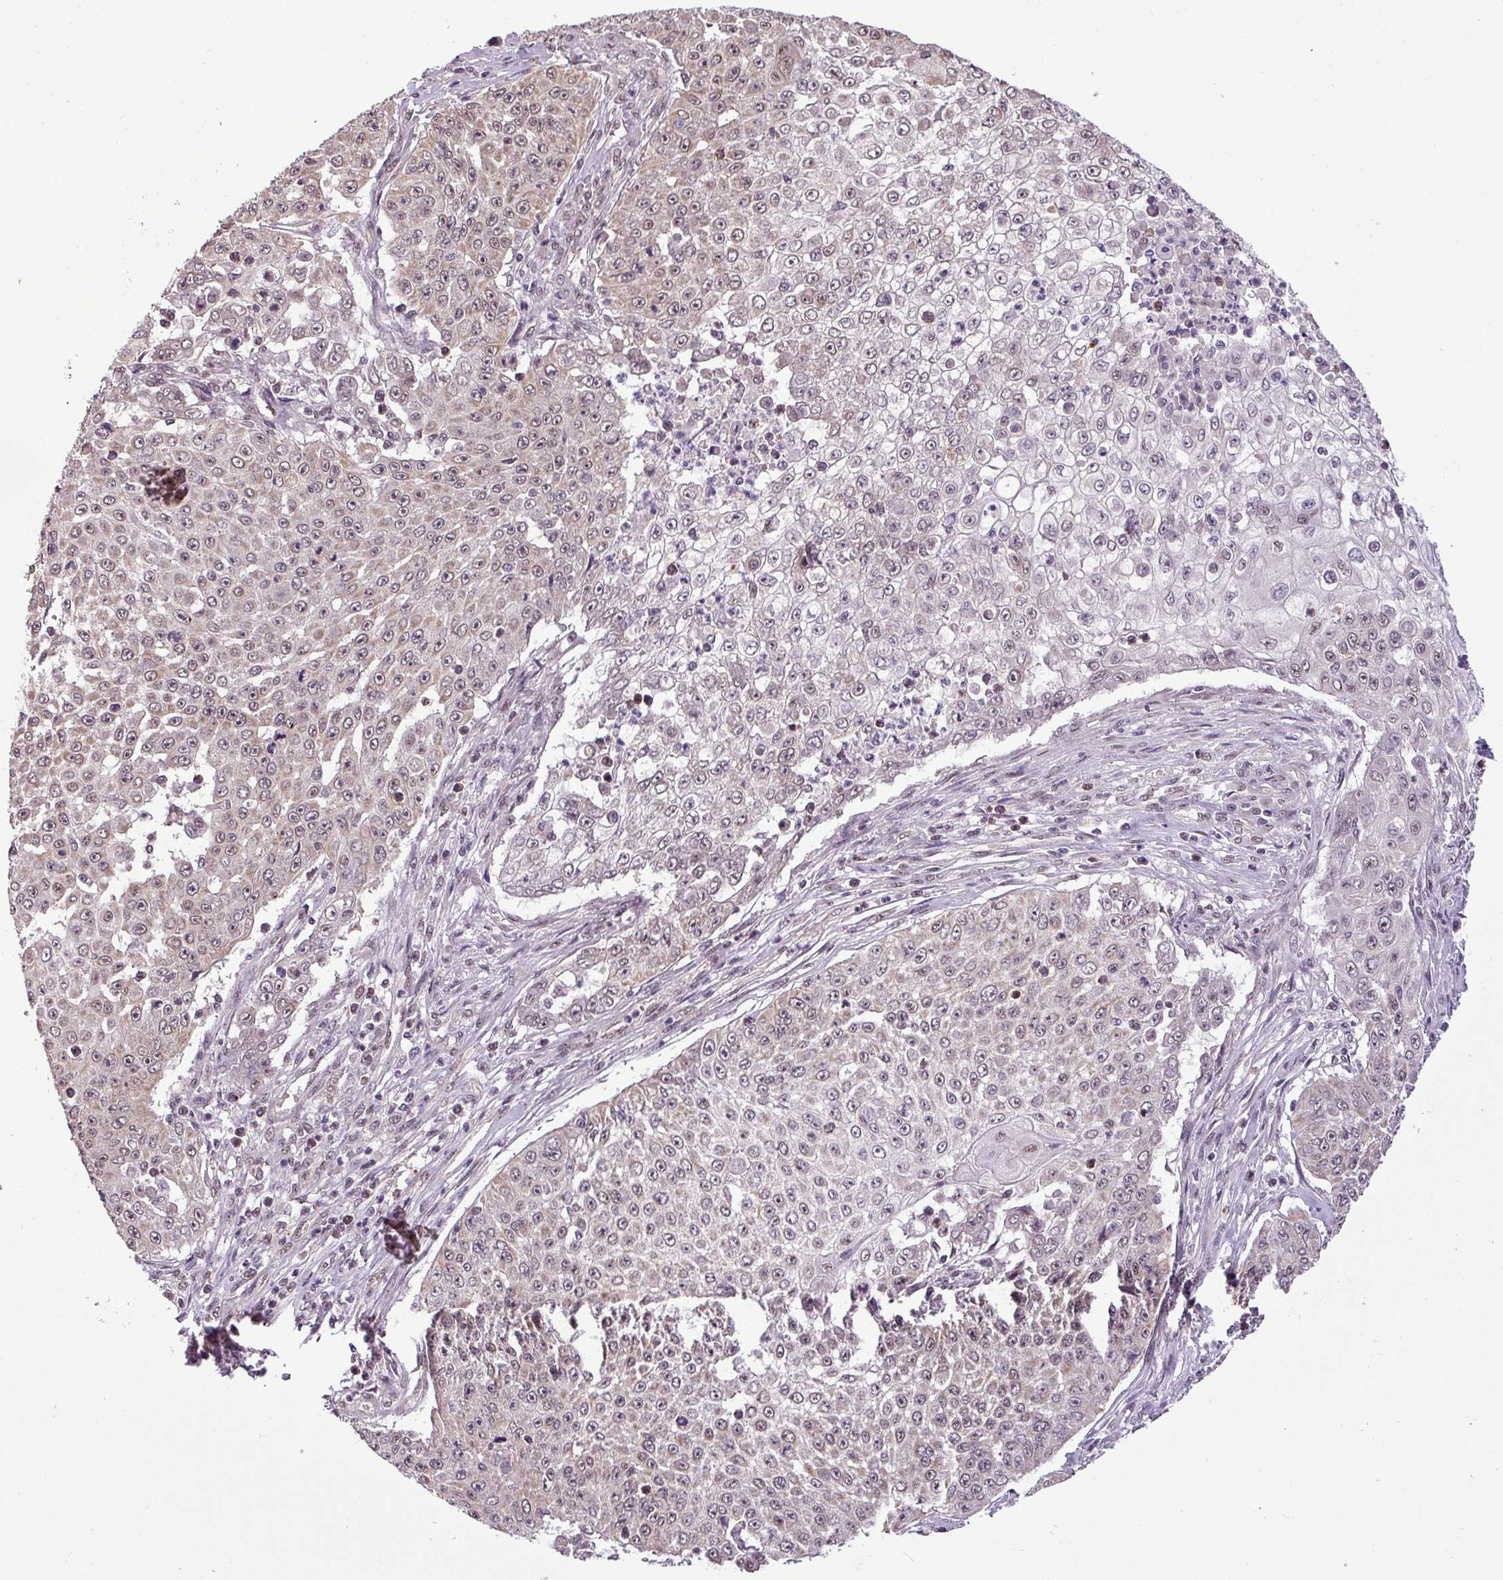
{"staining": {"intensity": "weak", "quantity": ">75%", "location": "cytoplasmic/membranous,nuclear"}, "tissue": "skin cancer", "cell_type": "Tumor cells", "image_type": "cancer", "snomed": [{"axis": "morphology", "description": "Squamous cell carcinoma, NOS"}, {"axis": "topography", "description": "Skin"}], "caption": "The image displays staining of skin cancer, revealing weak cytoplasmic/membranous and nuclear protein staining (brown color) within tumor cells.", "gene": "MFHAS1", "patient": {"sex": "male", "age": 24}}